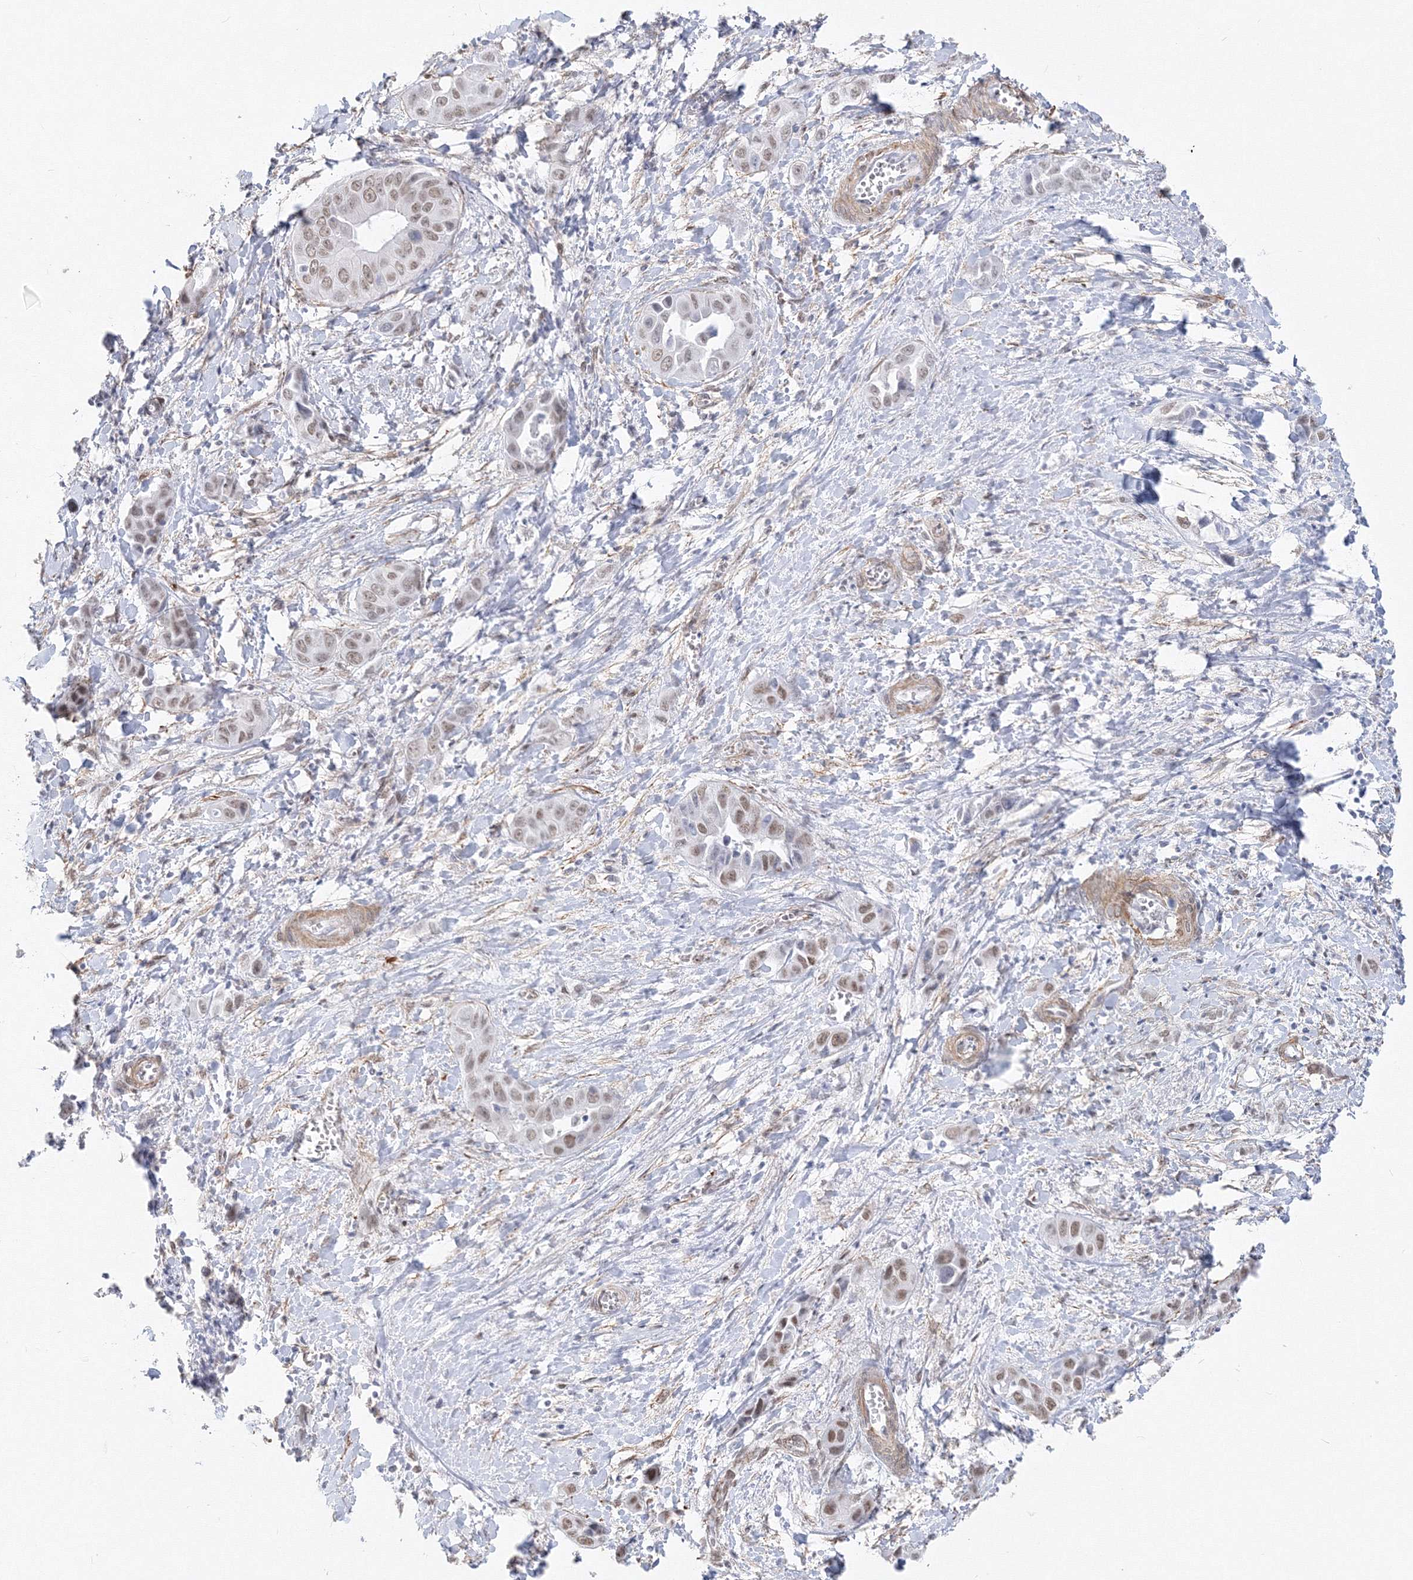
{"staining": {"intensity": "moderate", "quantity": ">75%", "location": "nuclear"}, "tissue": "liver cancer", "cell_type": "Tumor cells", "image_type": "cancer", "snomed": [{"axis": "morphology", "description": "Cholangiocarcinoma"}, {"axis": "topography", "description": "Liver"}], "caption": "Human liver cholangiocarcinoma stained with a protein marker demonstrates moderate staining in tumor cells.", "gene": "ZNF638", "patient": {"sex": "female", "age": 52}}